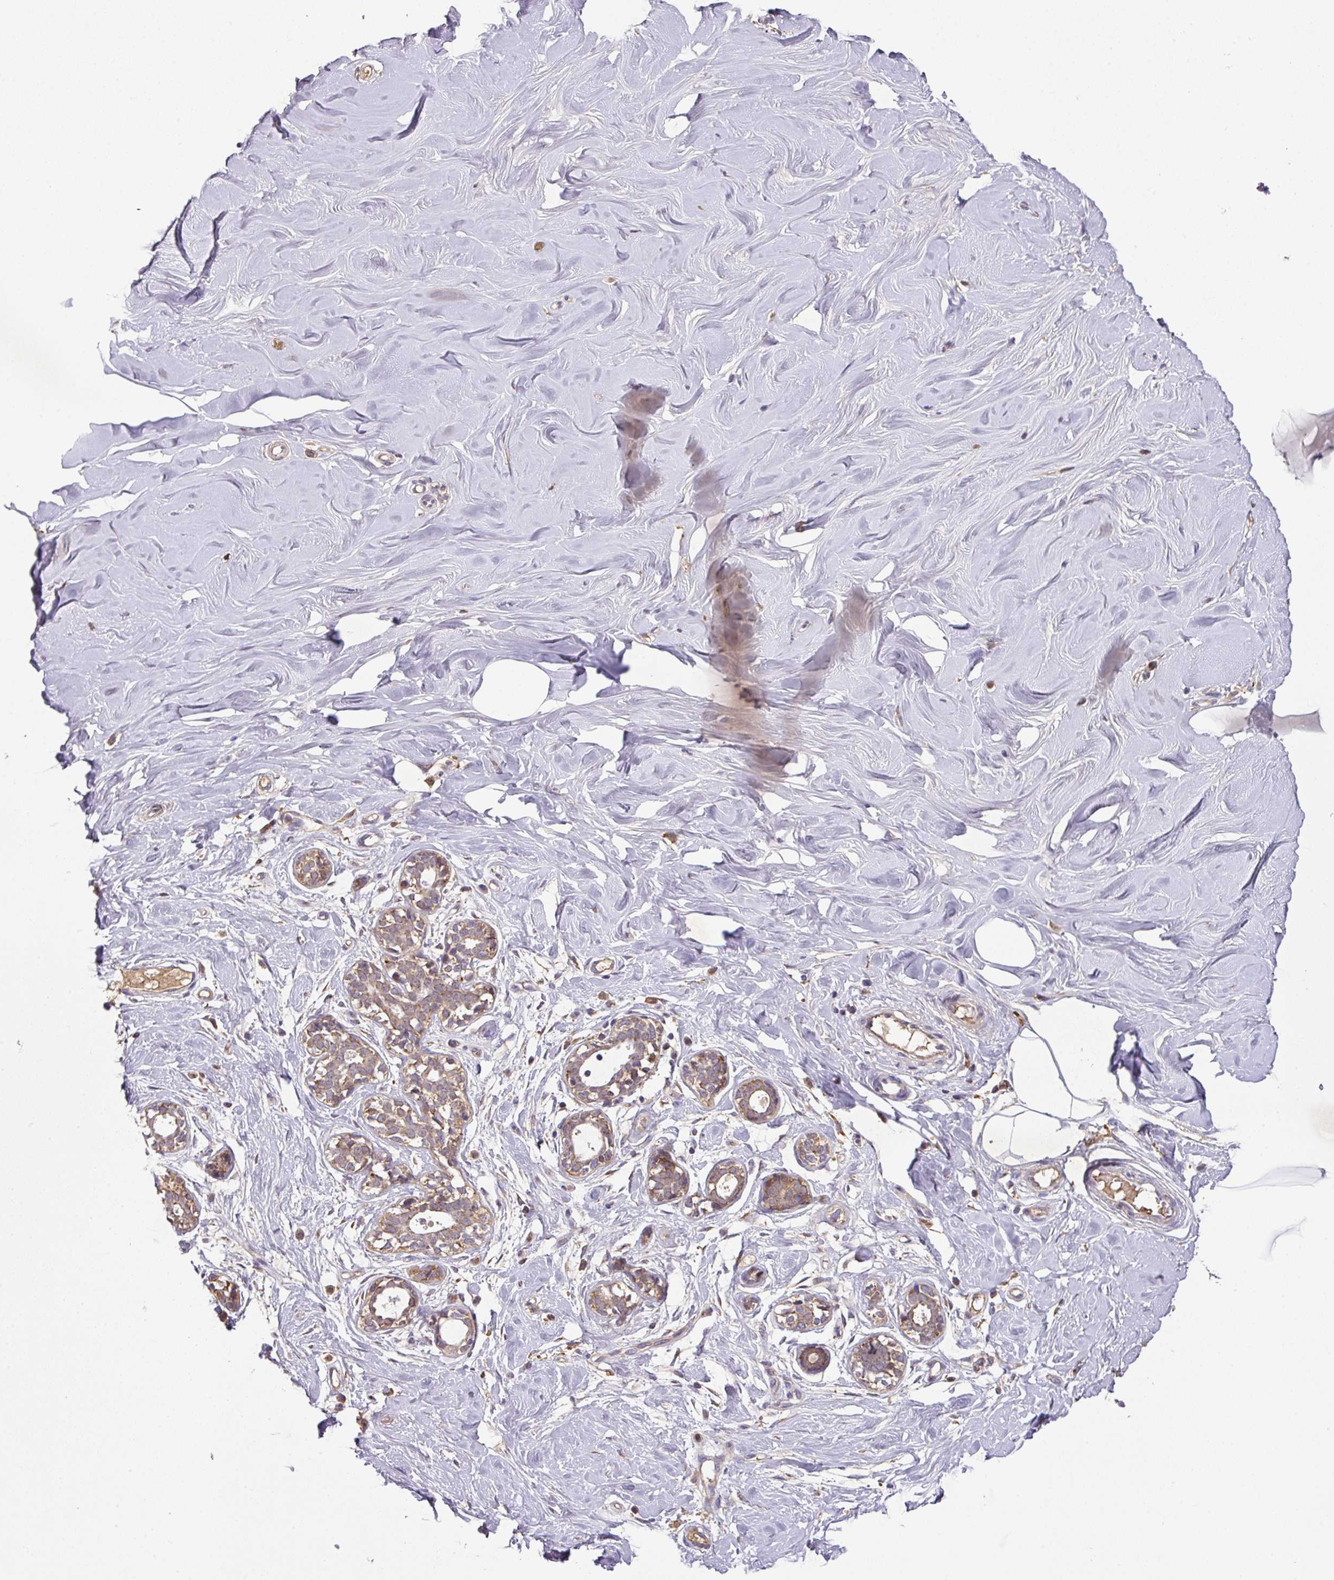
{"staining": {"intensity": "negative", "quantity": "none", "location": "none"}, "tissue": "breast", "cell_type": "Adipocytes", "image_type": "normal", "snomed": [{"axis": "morphology", "description": "Normal tissue, NOS"}, {"axis": "topography", "description": "Breast"}], "caption": "Protein analysis of benign breast reveals no significant positivity in adipocytes.", "gene": "ZNF513", "patient": {"sex": "female", "age": 27}}